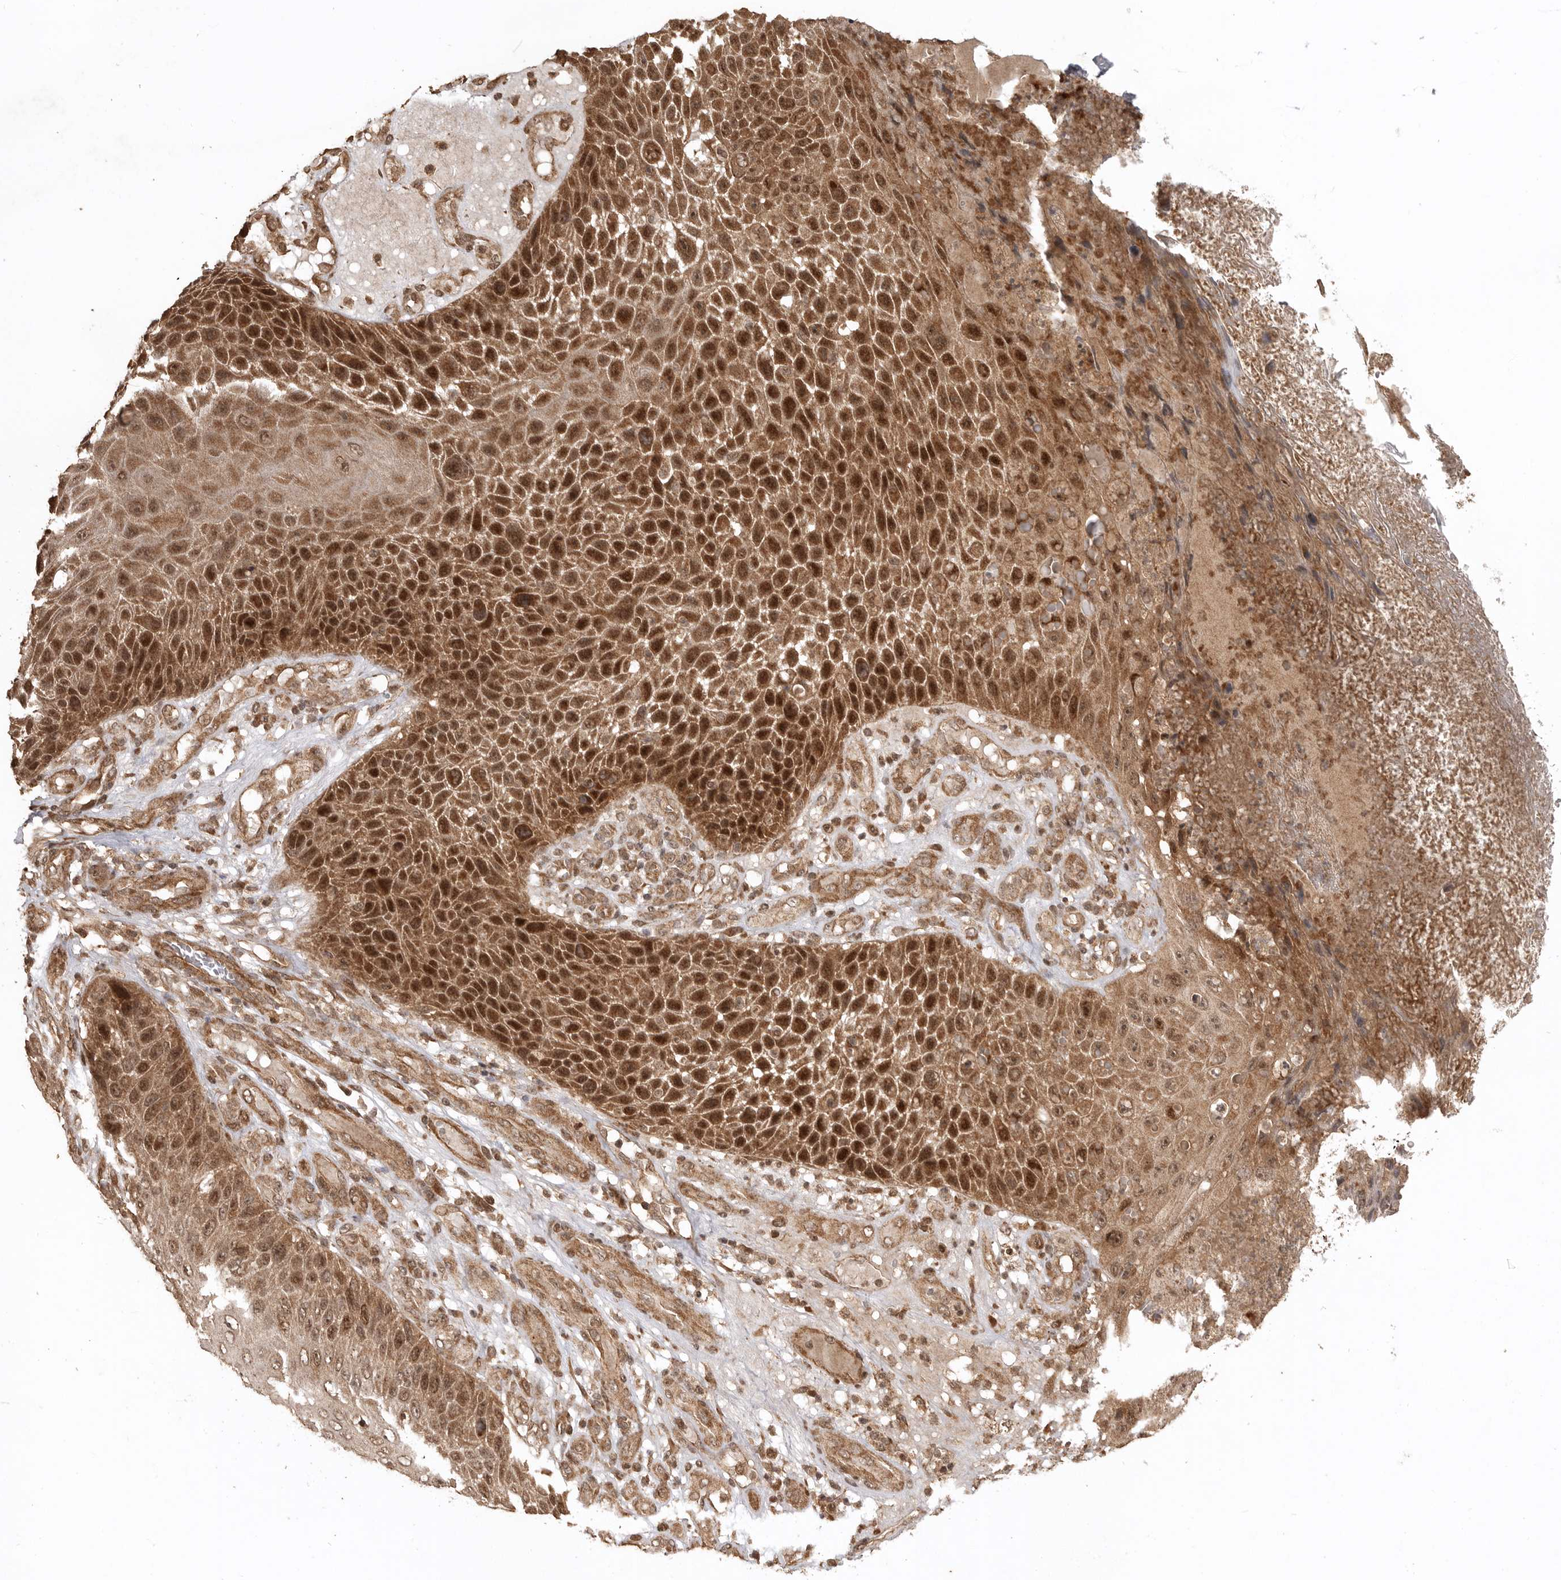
{"staining": {"intensity": "strong", "quantity": ">75%", "location": "cytoplasmic/membranous,nuclear"}, "tissue": "skin cancer", "cell_type": "Tumor cells", "image_type": "cancer", "snomed": [{"axis": "morphology", "description": "Squamous cell carcinoma, NOS"}, {"axis": "topography", "description": "Skin"}], "caption": "Brown immunohistochemical staining in skin squamous cell carcinoma displays strong cytoplasmic/membranous and nuclear staining in approximately >75% of tumor cells.", "gene": "BOC", "patient": {"sex": "female", "age": 88}}